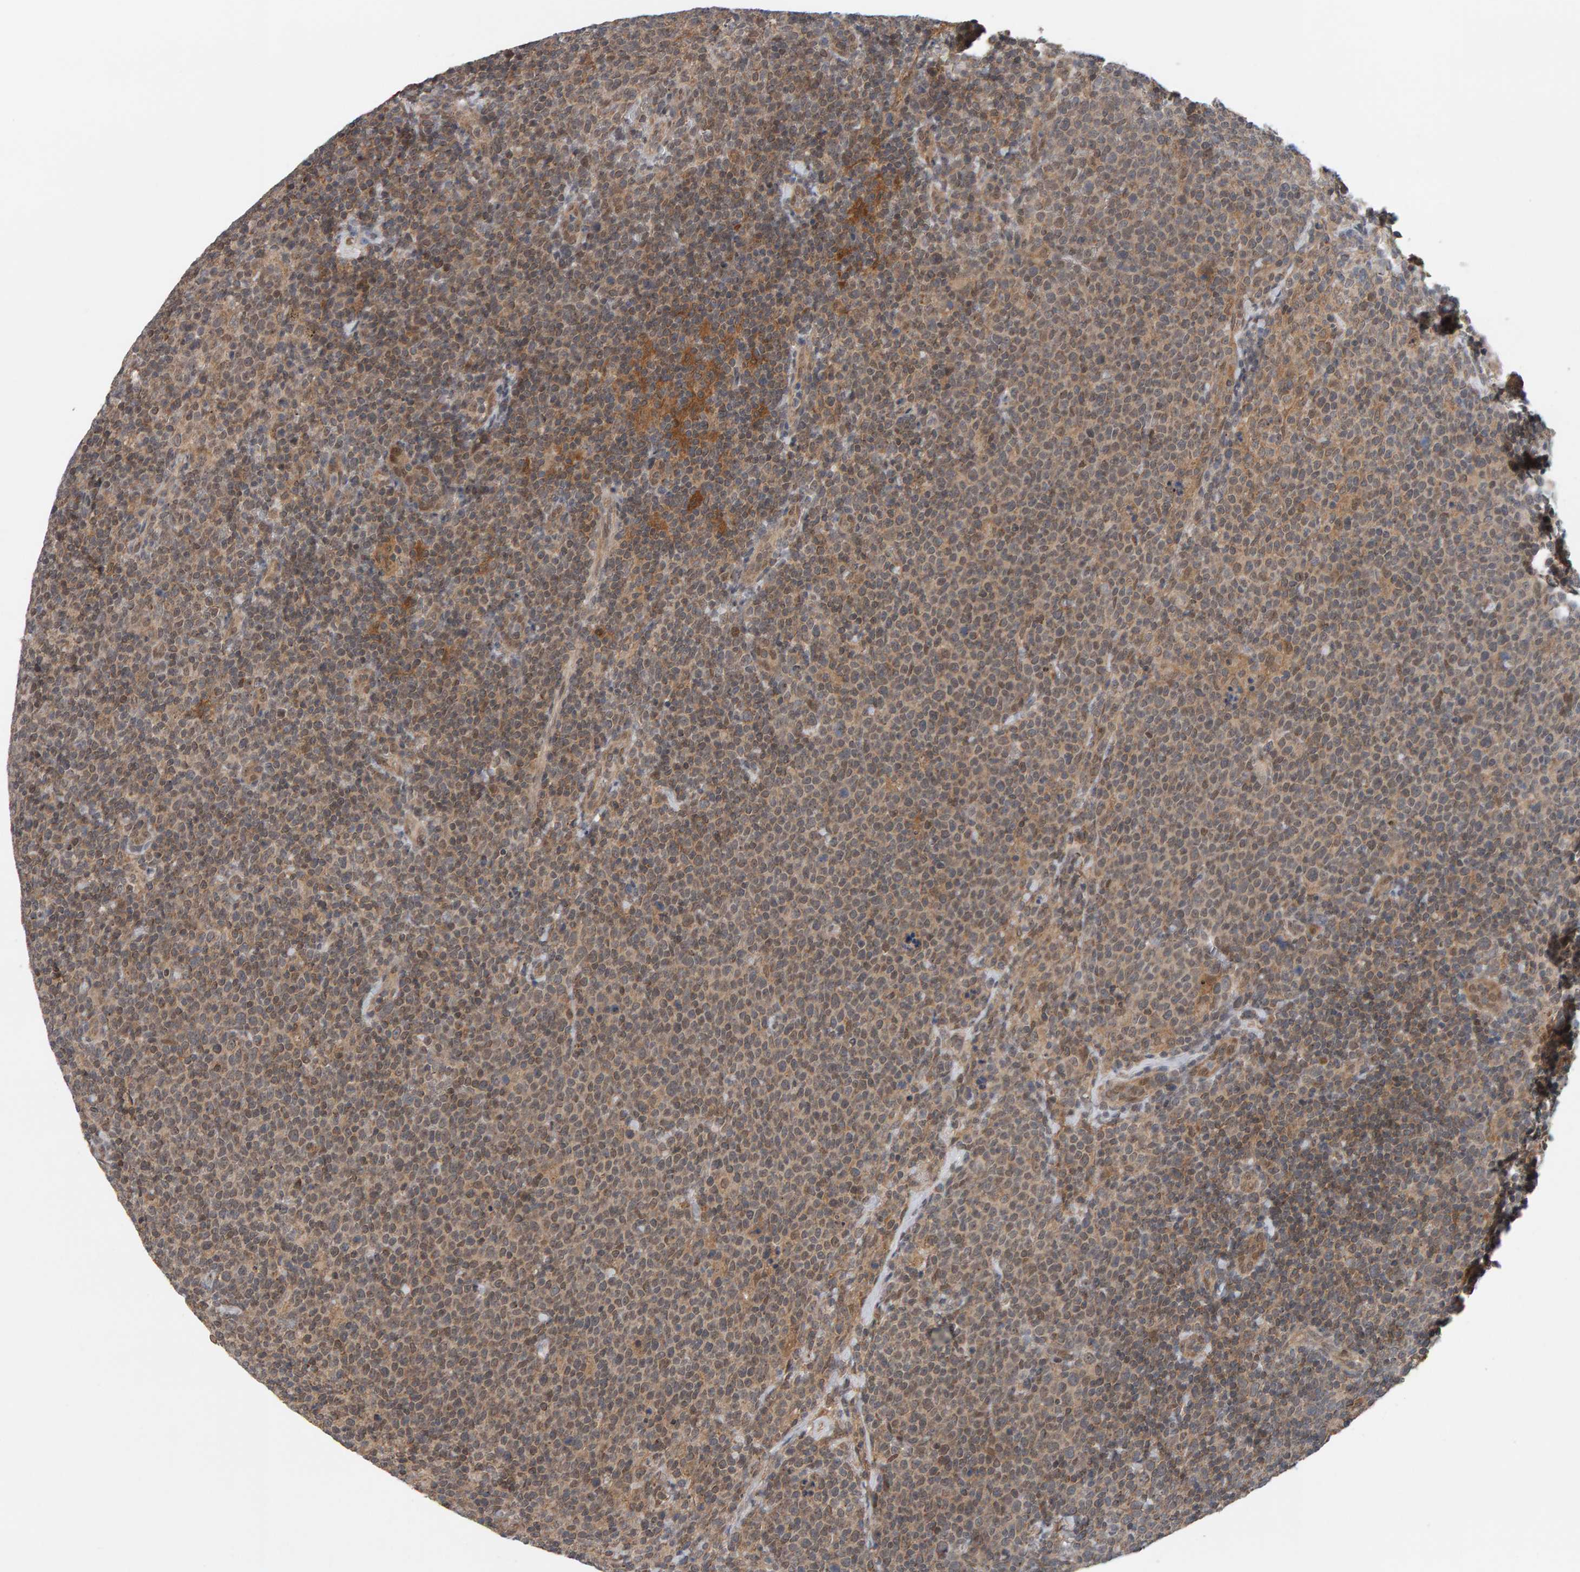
{"staining": {"intensity": "weak", "quantity": "<25%", "location": "cytoplasmic/membranous"}, "tissue": "lymphoma", "cell_type": "Tumor cells", "image_type": "cancer", "snomed": [{"axis": "morphology", "description": "Malignant lymphoma, non-Hodgkin's type, High grade"}, {"axis": "topography", "description": "Lymph node"}], "caption": "The image demonstrates no staining of tumor cells in malignant lymphoma, non-Hodgkin's type (high-grade).", "gene": "COASY", "patient": {"sex": "male", "age": 61}}